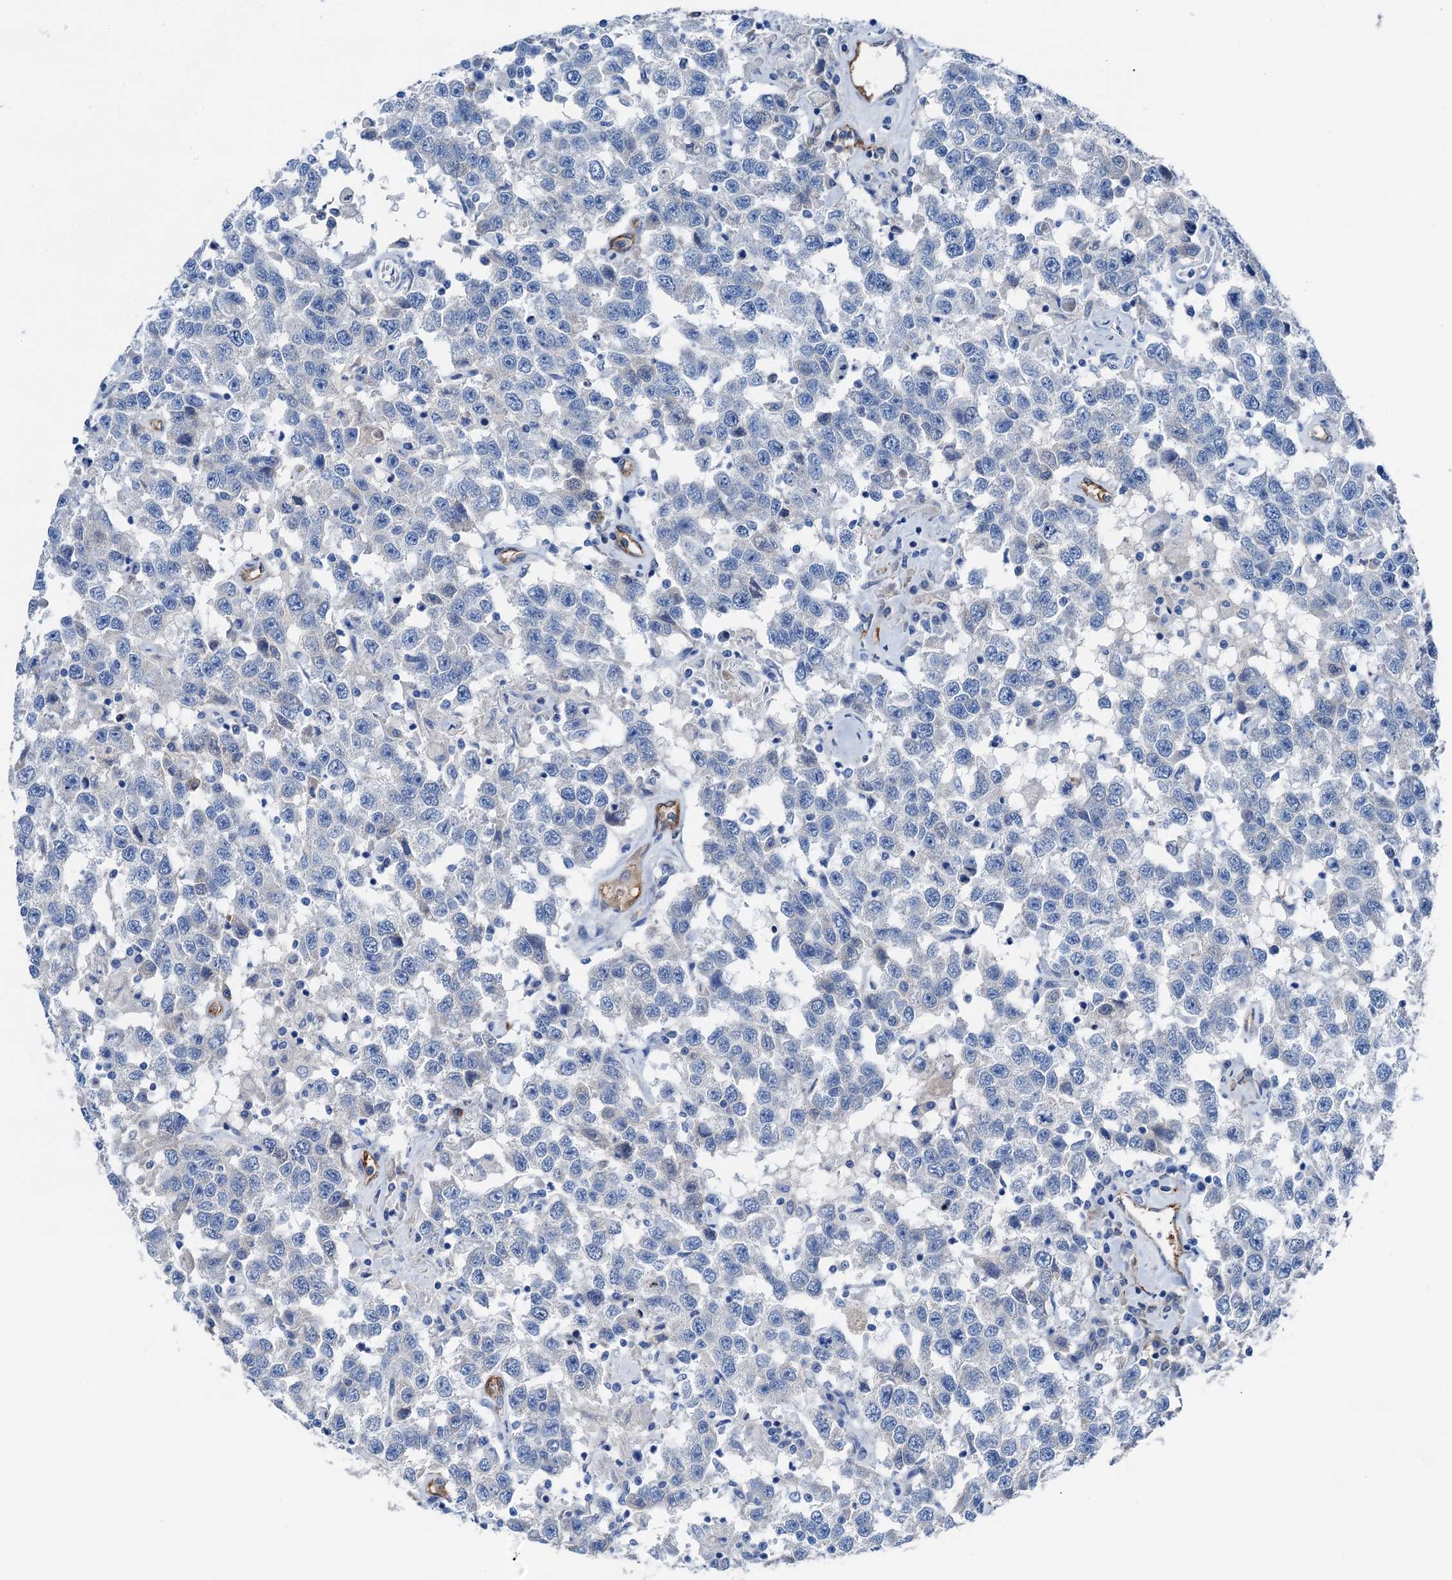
{"staining": {"intensity": "negative", "quantity": "none", "location": "none"}, "tissue": "testis cancer", "cell_type": "Tumor cells", "image_type": "cancer", "snomed": [{"axis": "morphology", "description": "Seminoma, NOS"}, {"axis": "topography", "description": "Testis"}], "caption": "An image of human testis seminoma is negative for staining in tumor cells.", "gene": "C1QTNF4", "patient": {"sex": "male", "age": 41}}